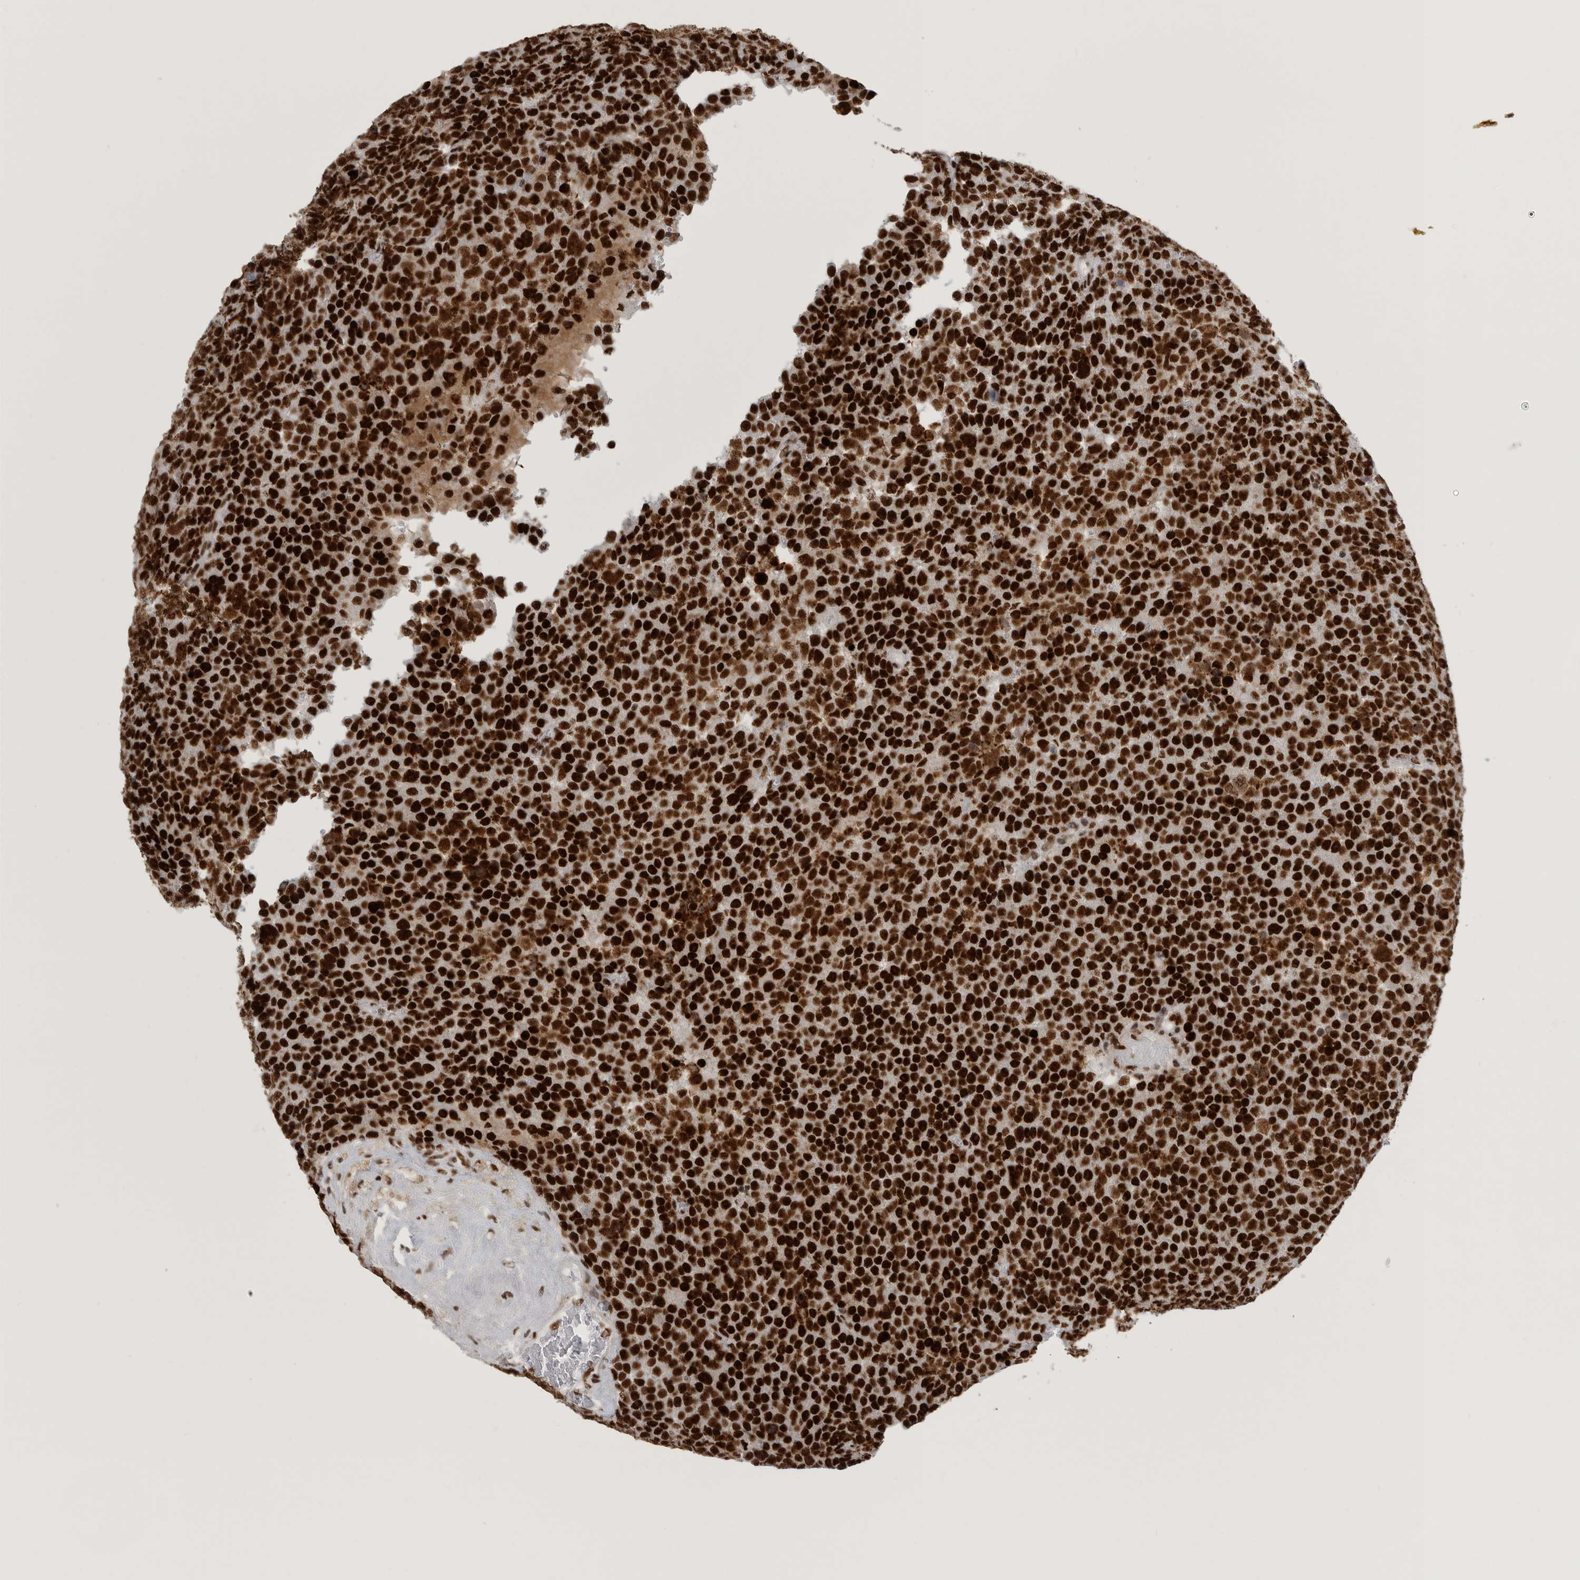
{"staining": {"intensity": "strong", "quantity": ">75%", "location": "nuclear"}, "tissue": "testis cancer", "cell_type": "Tumor cells", "image_type": "cancer", "snomed": [{"axis": "morphology", "description": "Seminoma, NOS"}, {"axis": "topography", "description": "Testis"}], "caption": "The image reveals staining of testis cancer (seminoma), revealing strong nuclear protein expression (brown color) within tumor cells.", "gene": "BCLAF1", "patient": {"sex": "male", "age": 71}}